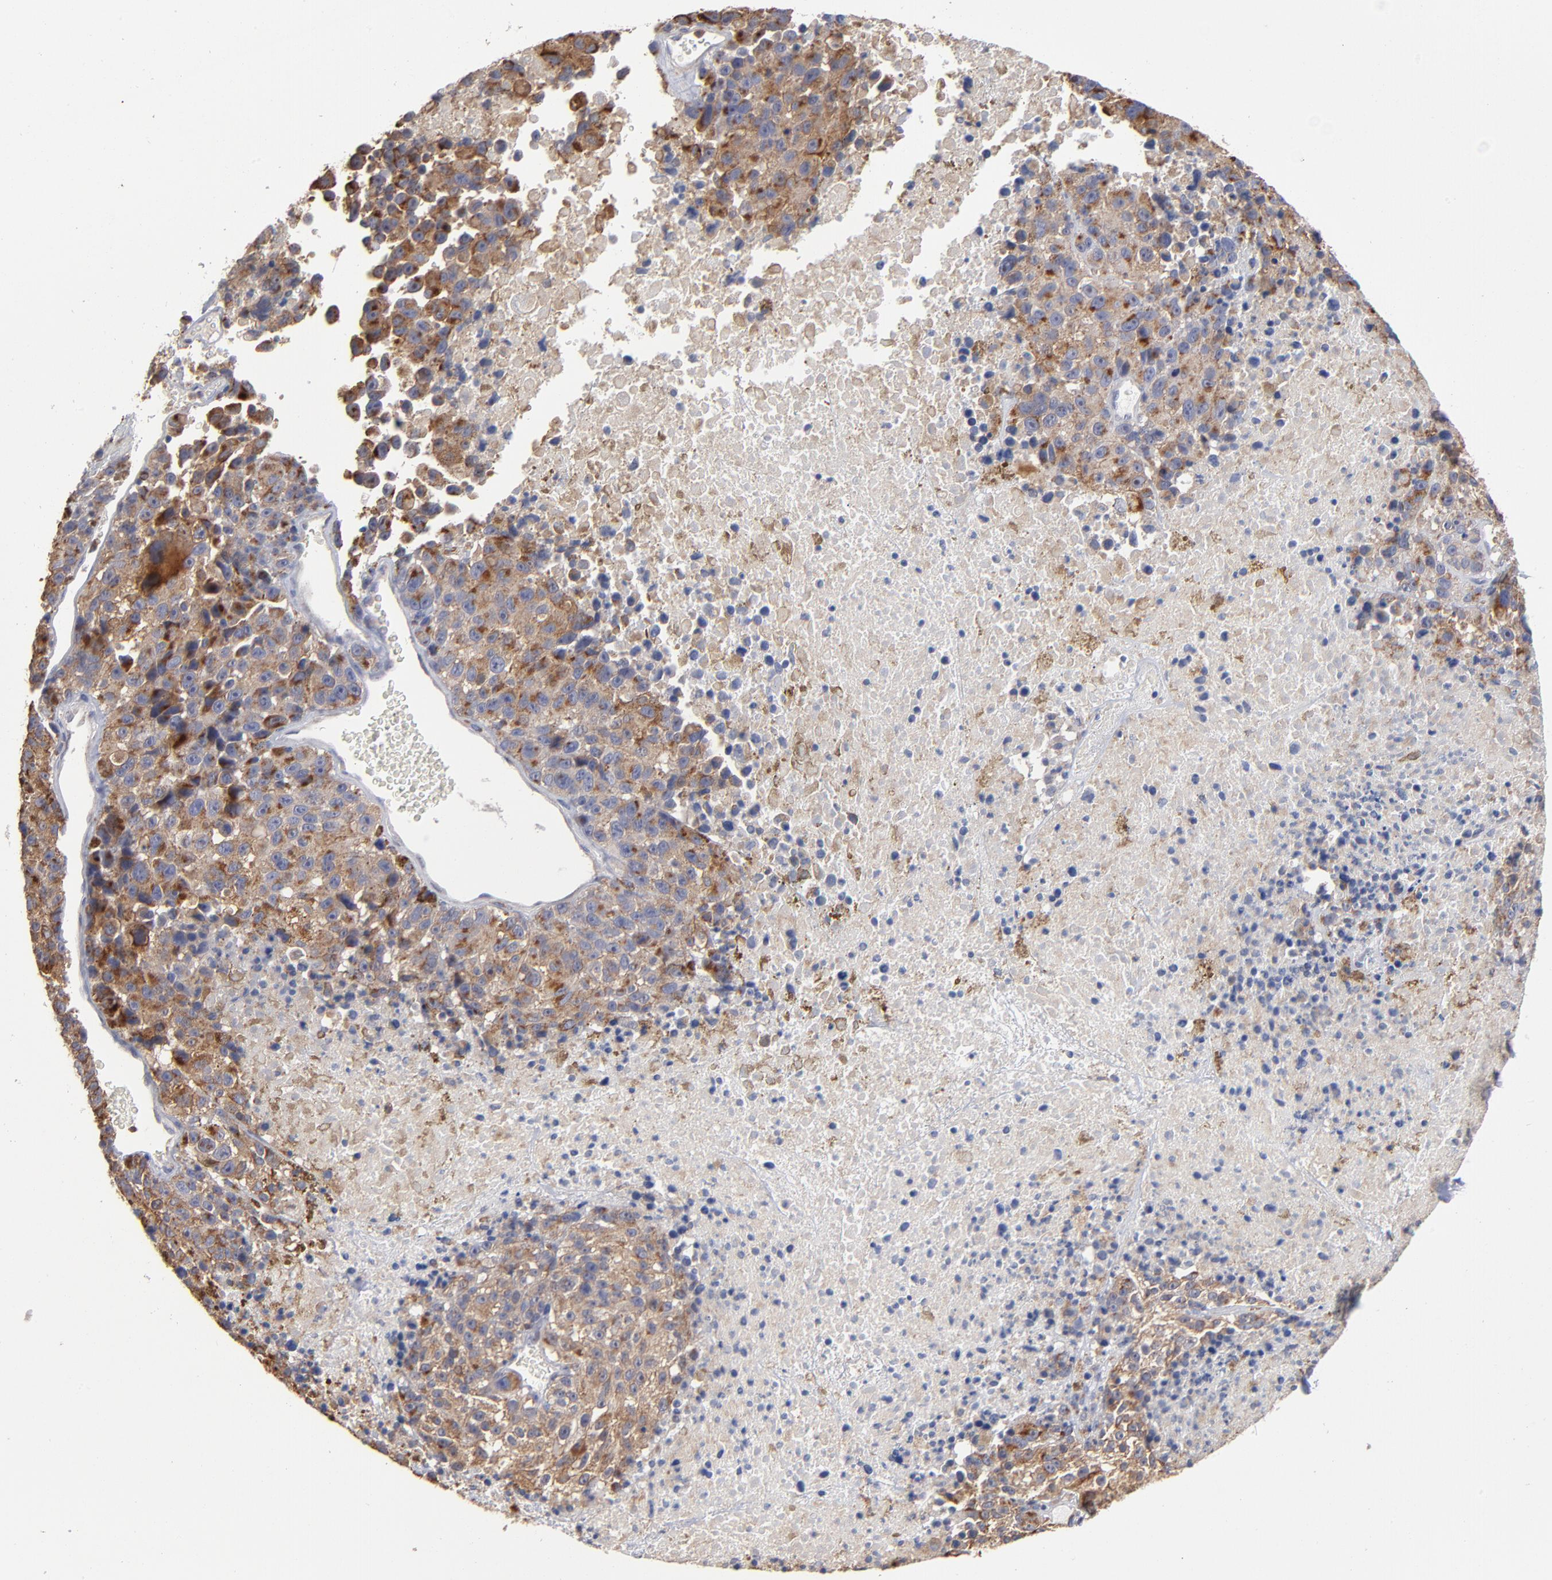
{"staining": {"intensity": "moderate", "quantity": "25%-75%", "location": "cytoplasmic/membranous"}, "tissue": "melanoma", "cell_type": "Tumor cells", "image_type": "cancer", "snomed": [{"axis": "morphology", "description": "Malignant melanoma, Metastatic site"}, {"axis": "topography", "description": "Cerebral cortex"}], "caption": "This histopathology image shows melanoma stained with immunohistochemistry (IHC) to label a protein in brown. The cytoplasmic/membranous of tumor cells show moderate positivity for the protein. Nuclei are counter-stained blue.", "gene": "RRAGB", "patient": {"sex": "female", "age": 52}}